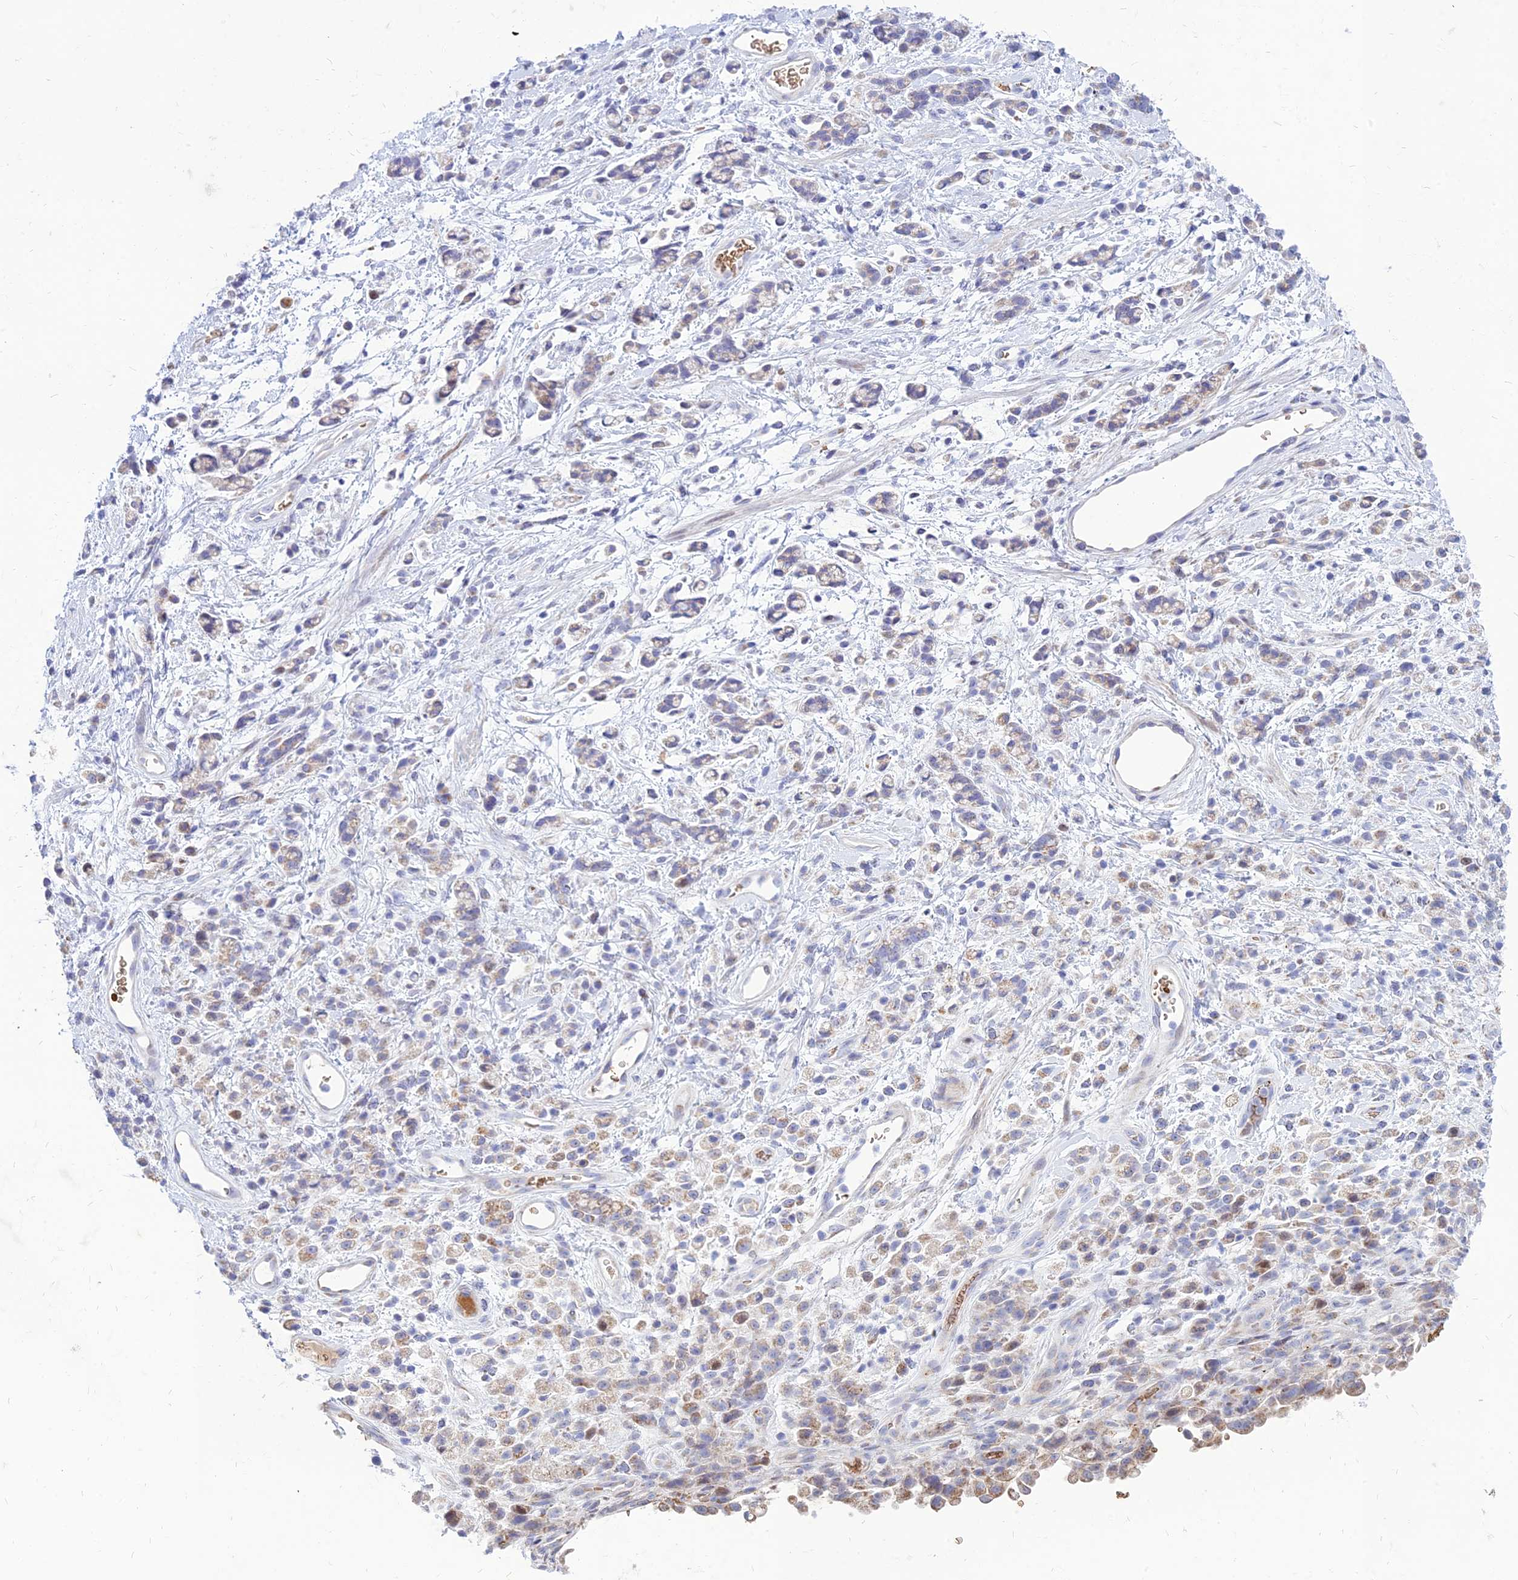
{"staining": {"intensity": "negative", "quantity": "none", "location": "none"}, "tissue": "stomach cancer", "cell_type": "Tumor cells", "image_type": "cancer", "snomed": [{"axis": "morphology", "description": "Adenocarcinoma, NOS"}, {"axis": "topography", "description": "Stomach"}], "caption": "A photomicrograph of adenocarcinoma (stomach) stained for a protein displays no brown staining in tumor cells.", "gene": "HHAT", "patient": {"sex": "female", "age": 60}}